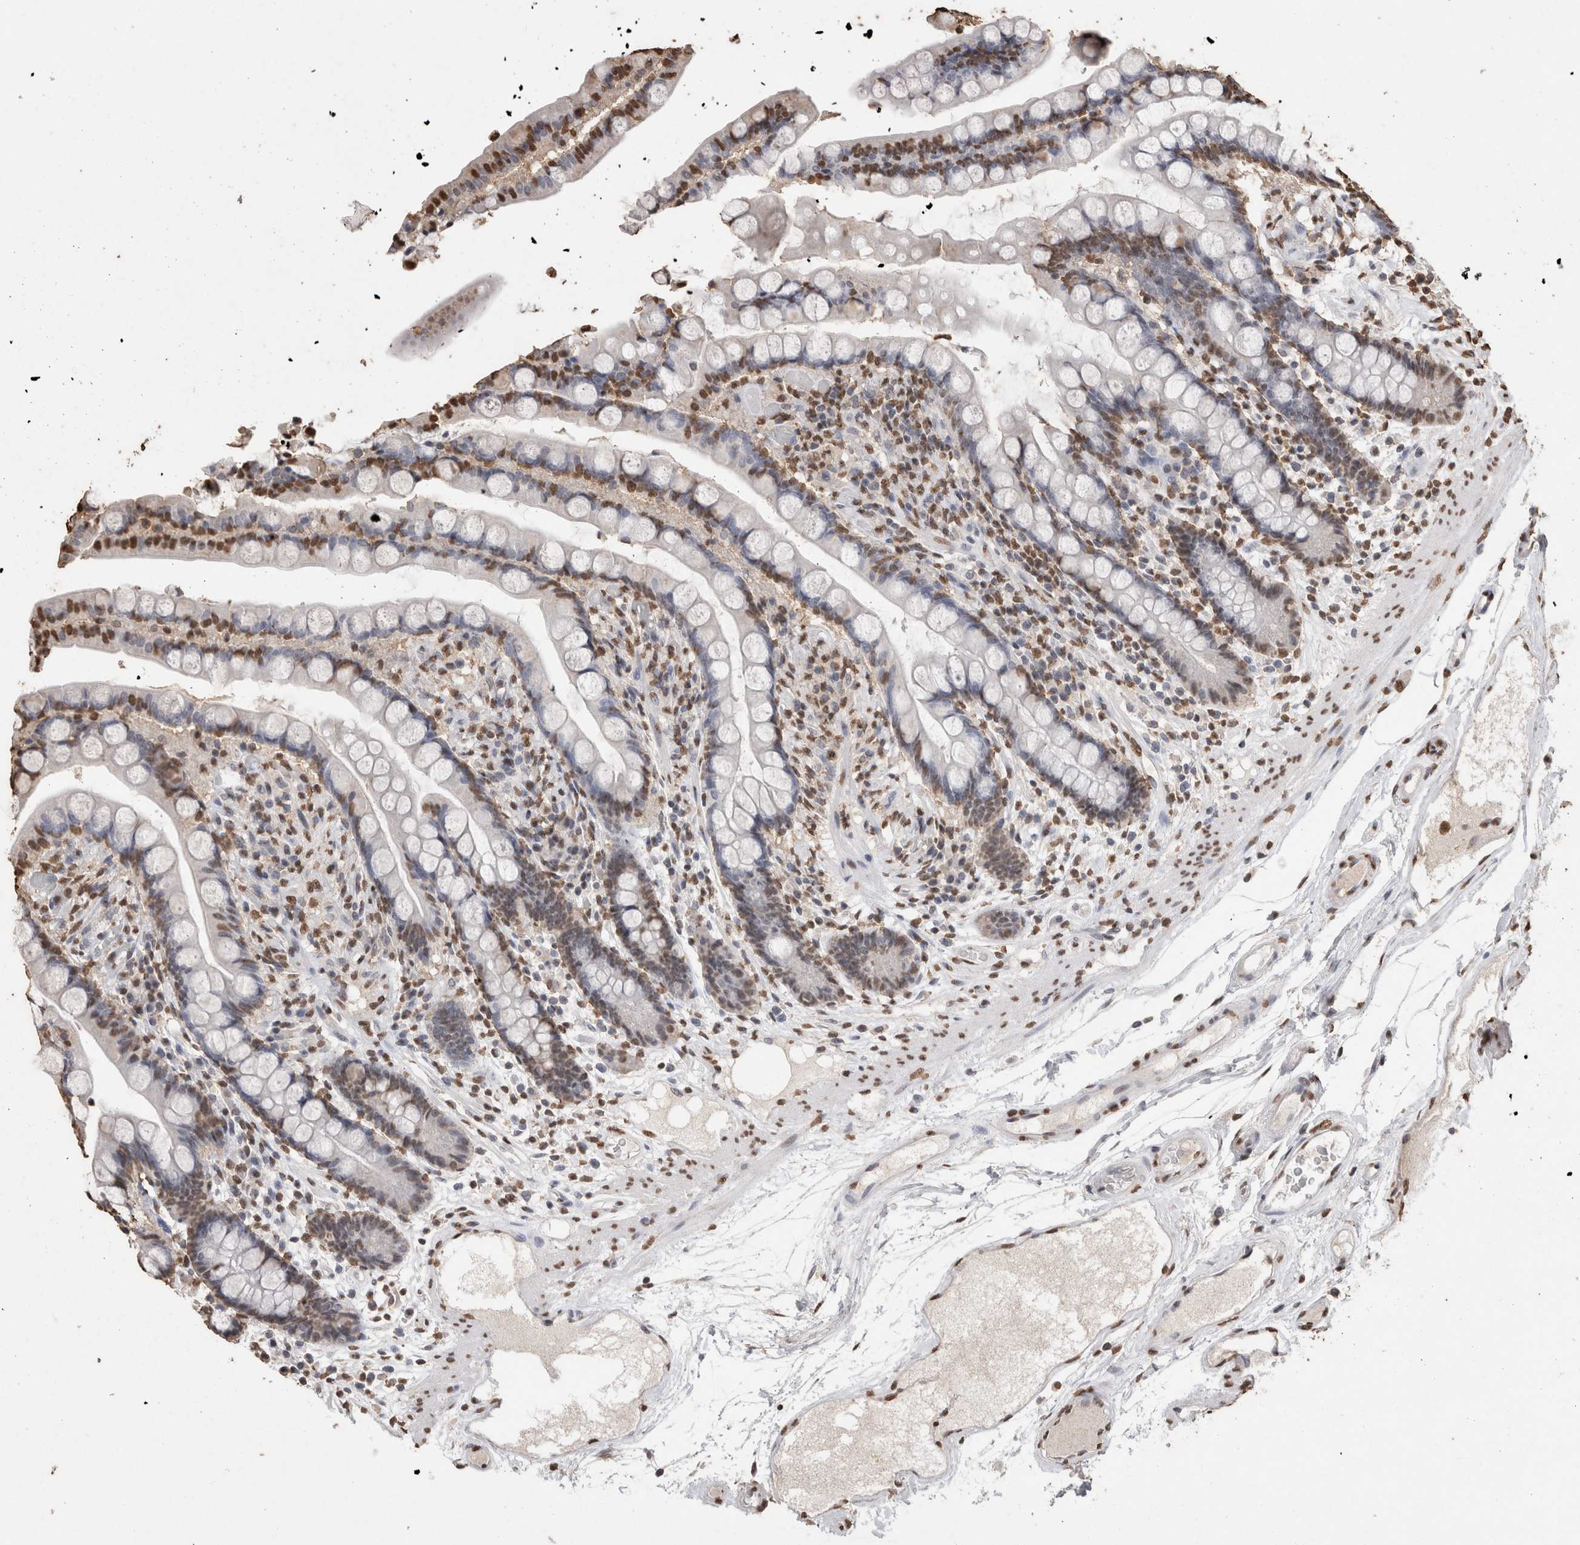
{"staining": {"intensity": "moderate", "quantity": ">75%", "location": "nuclear"}, "tissue": "colon", "cell_type": "Endothelial cells", "image_type": "normal", "snomed": [{"axis": "morphology", "description": "Normal tissue, NOS"}, {"axis": "topography", "description": "Colon"}], "caption": "Protein analysis of unremarkable colon shows moderate nuclear positivity in about >75% of endothelial cells.", "gene": "NTHL1", "patient": {"sex": "male", "age": 73}}